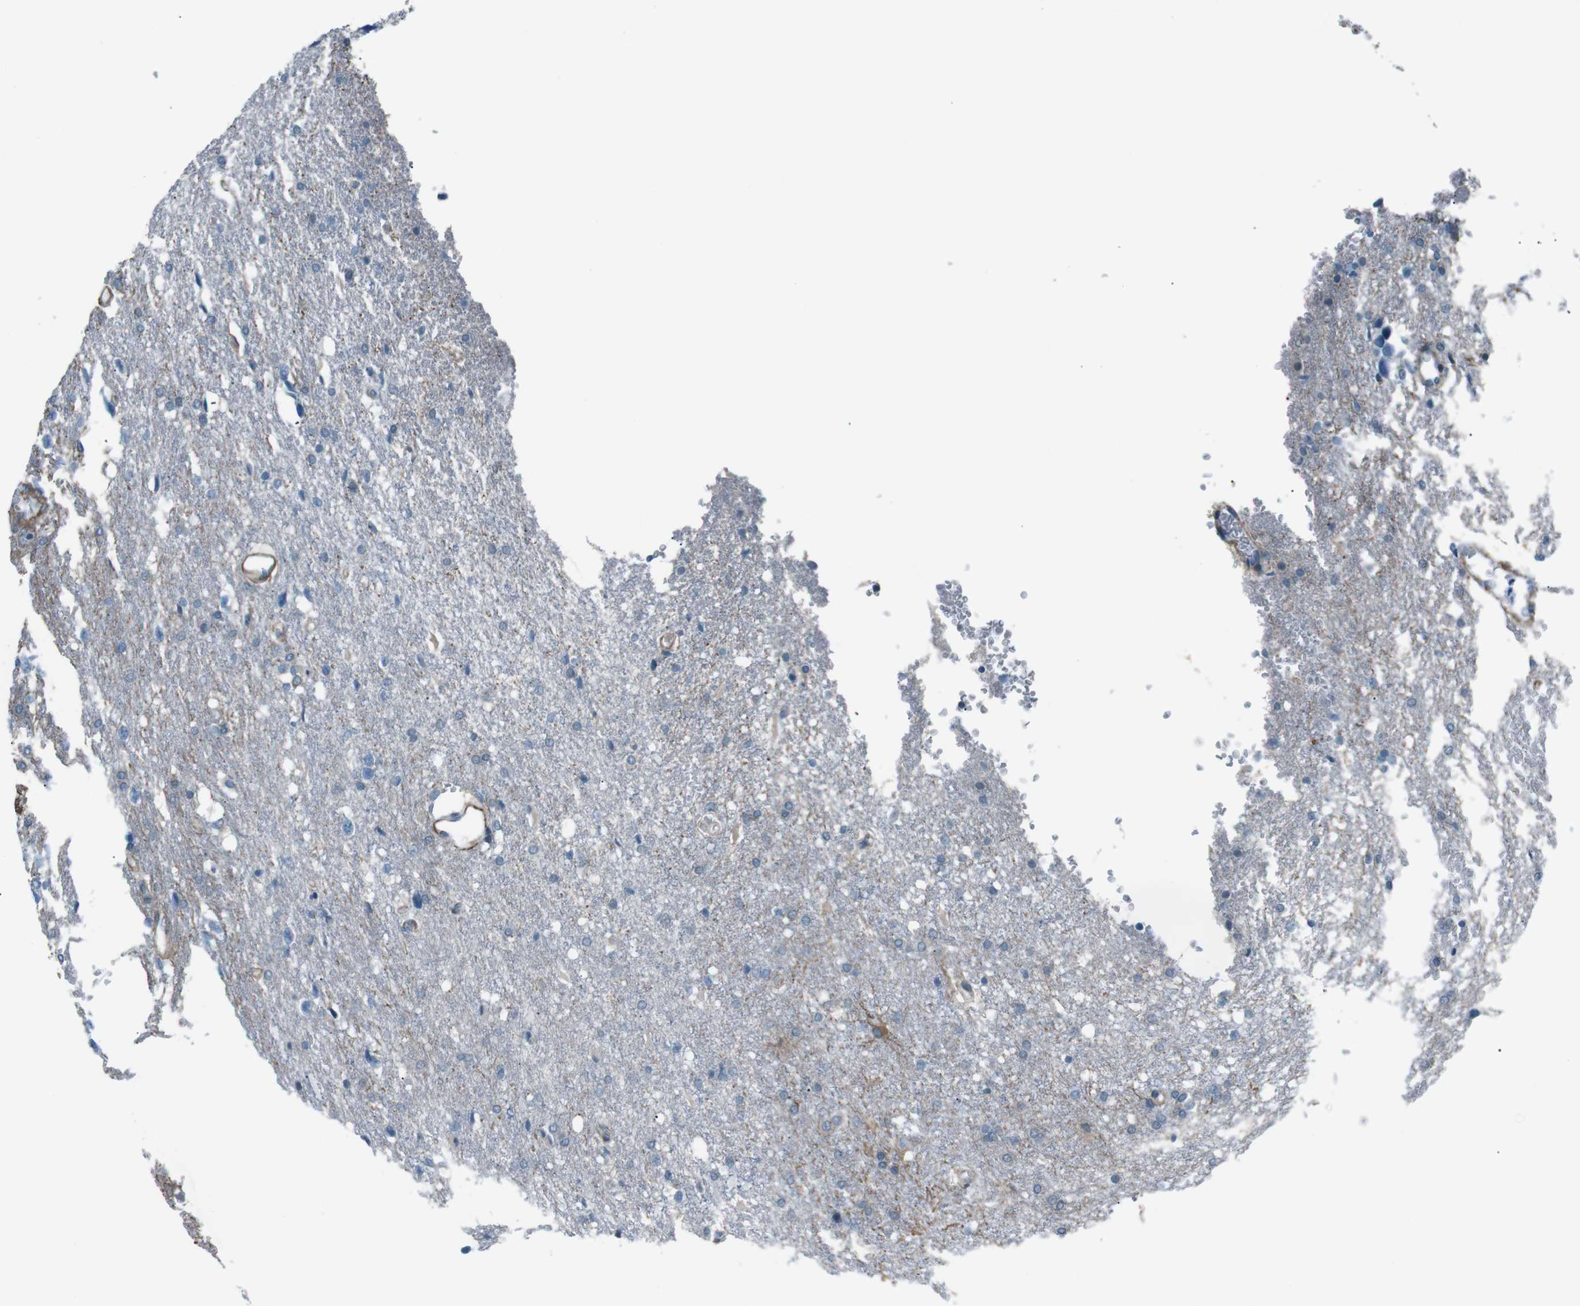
{"staining": {"intensity": "negative", "quantity": "none", "location": "none"}, "tissue": "glioma", "cell_type": "Tumor cells", "image_type": "cancer", "snomed": [{"axis": "morphology", "description": "Glioma, malignant, High grade"}, {"axis": "topography", "description": "Brain"}], "caption": "An IHC photomicrograph of malignant high-grade glioma is shown. There is no staining in tumor cells of malignant high-grade glioma. The staining is performed using DAB (3,3'-diaminobenzidine) brown chromogen with nuclei counter-stained in using hematoxylin.", "gene": "PDLIM5", "patient": {"sex": "female", "age": 58}}